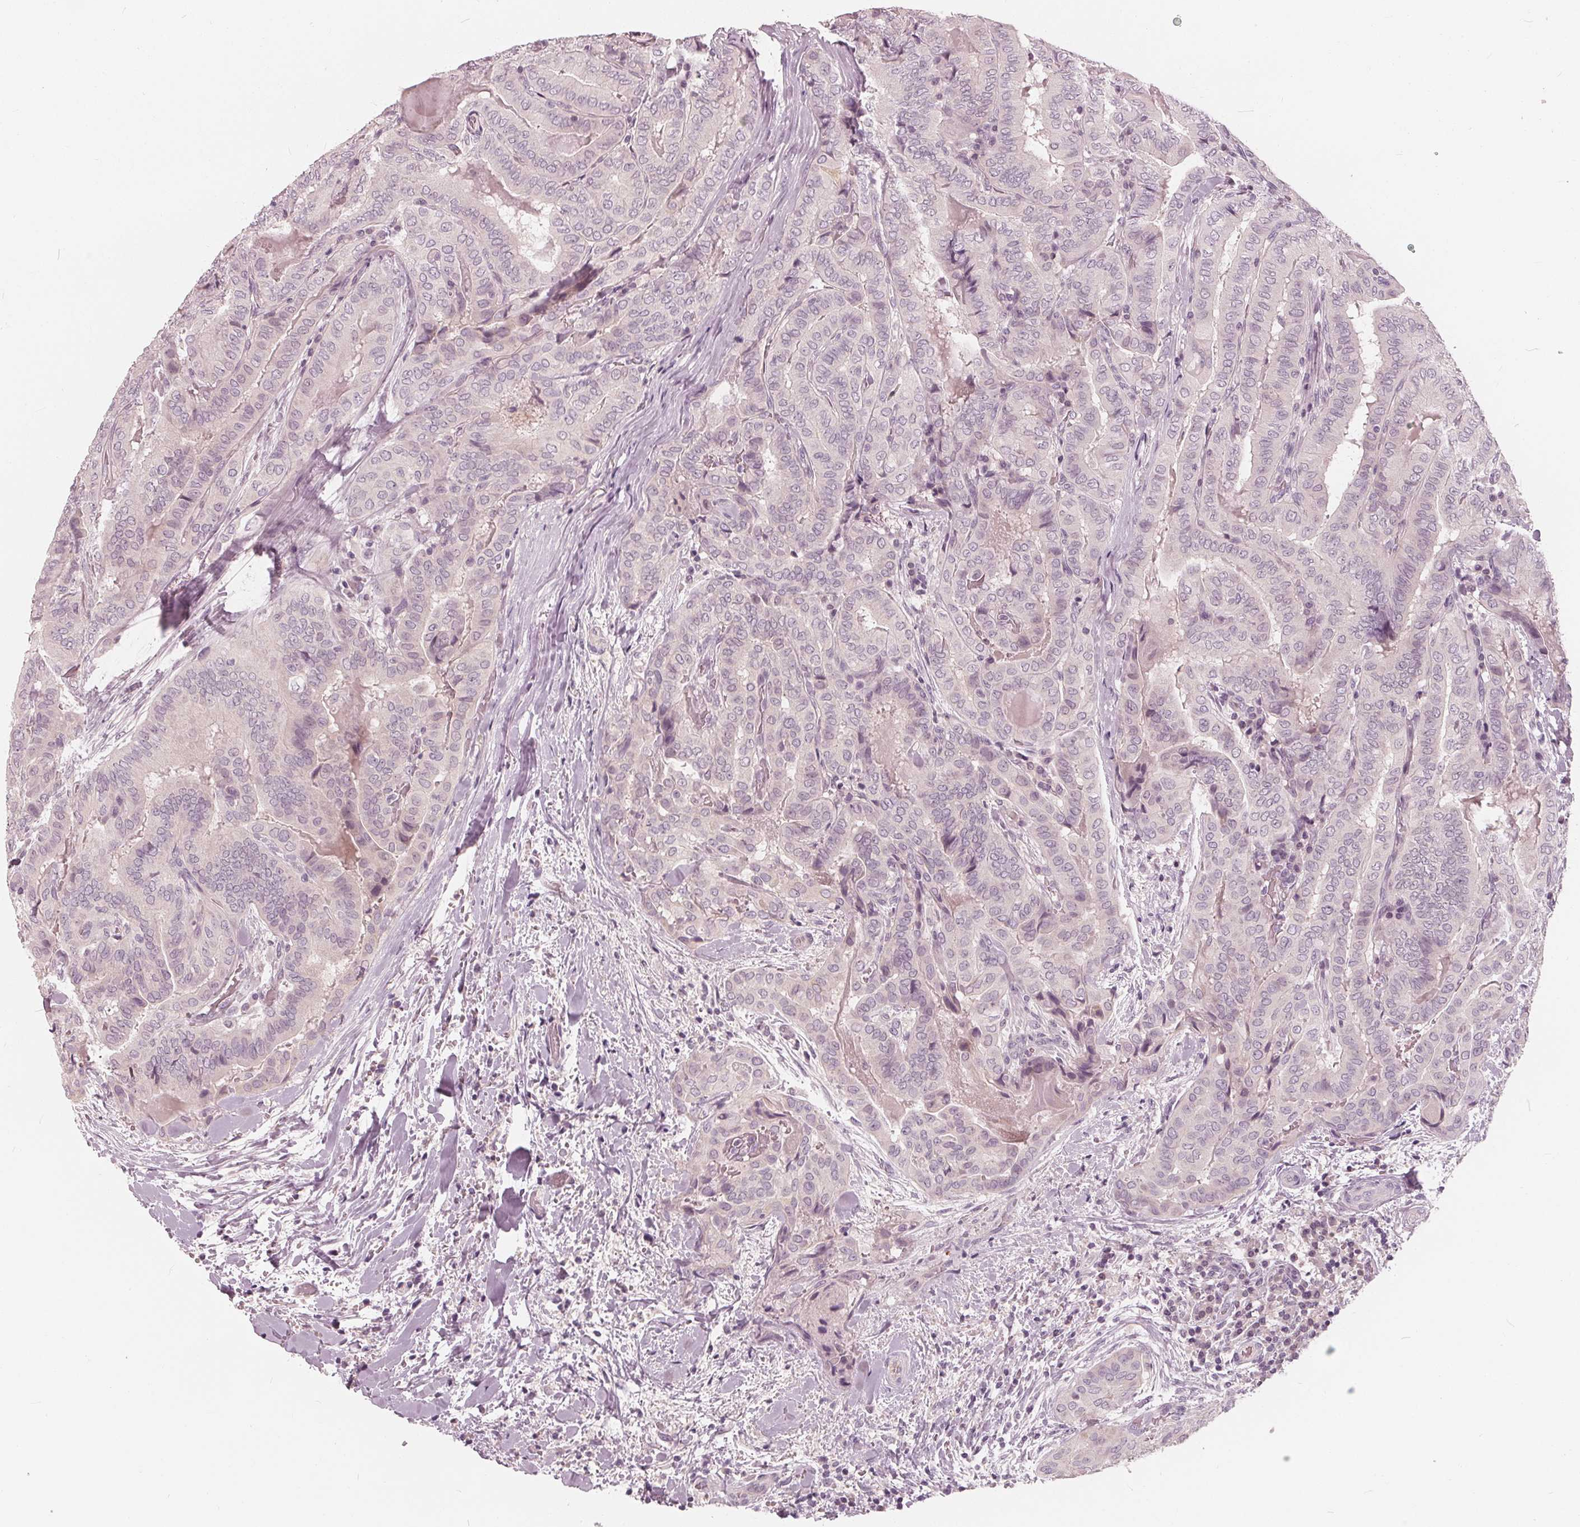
{"staining": {"intensity": "negative", "quantity": "none", "location": "none"}, "tissue": "thyroid cancer", "cell_type": "Tumor cells", "image_type": "cancer", "snomed": [{"axis": "morphology", "description": "Papillary adenocarcinoma, NOS"}, {"axis": "topography", "description": "Thyroid gland"}], "caption": "Photomicrograph shows no significant protein staining in tumor cells of thyroid papillary adenocarcinoma.", "gene": "SAT2", "patient": {"sex": "female", "age": 61}}